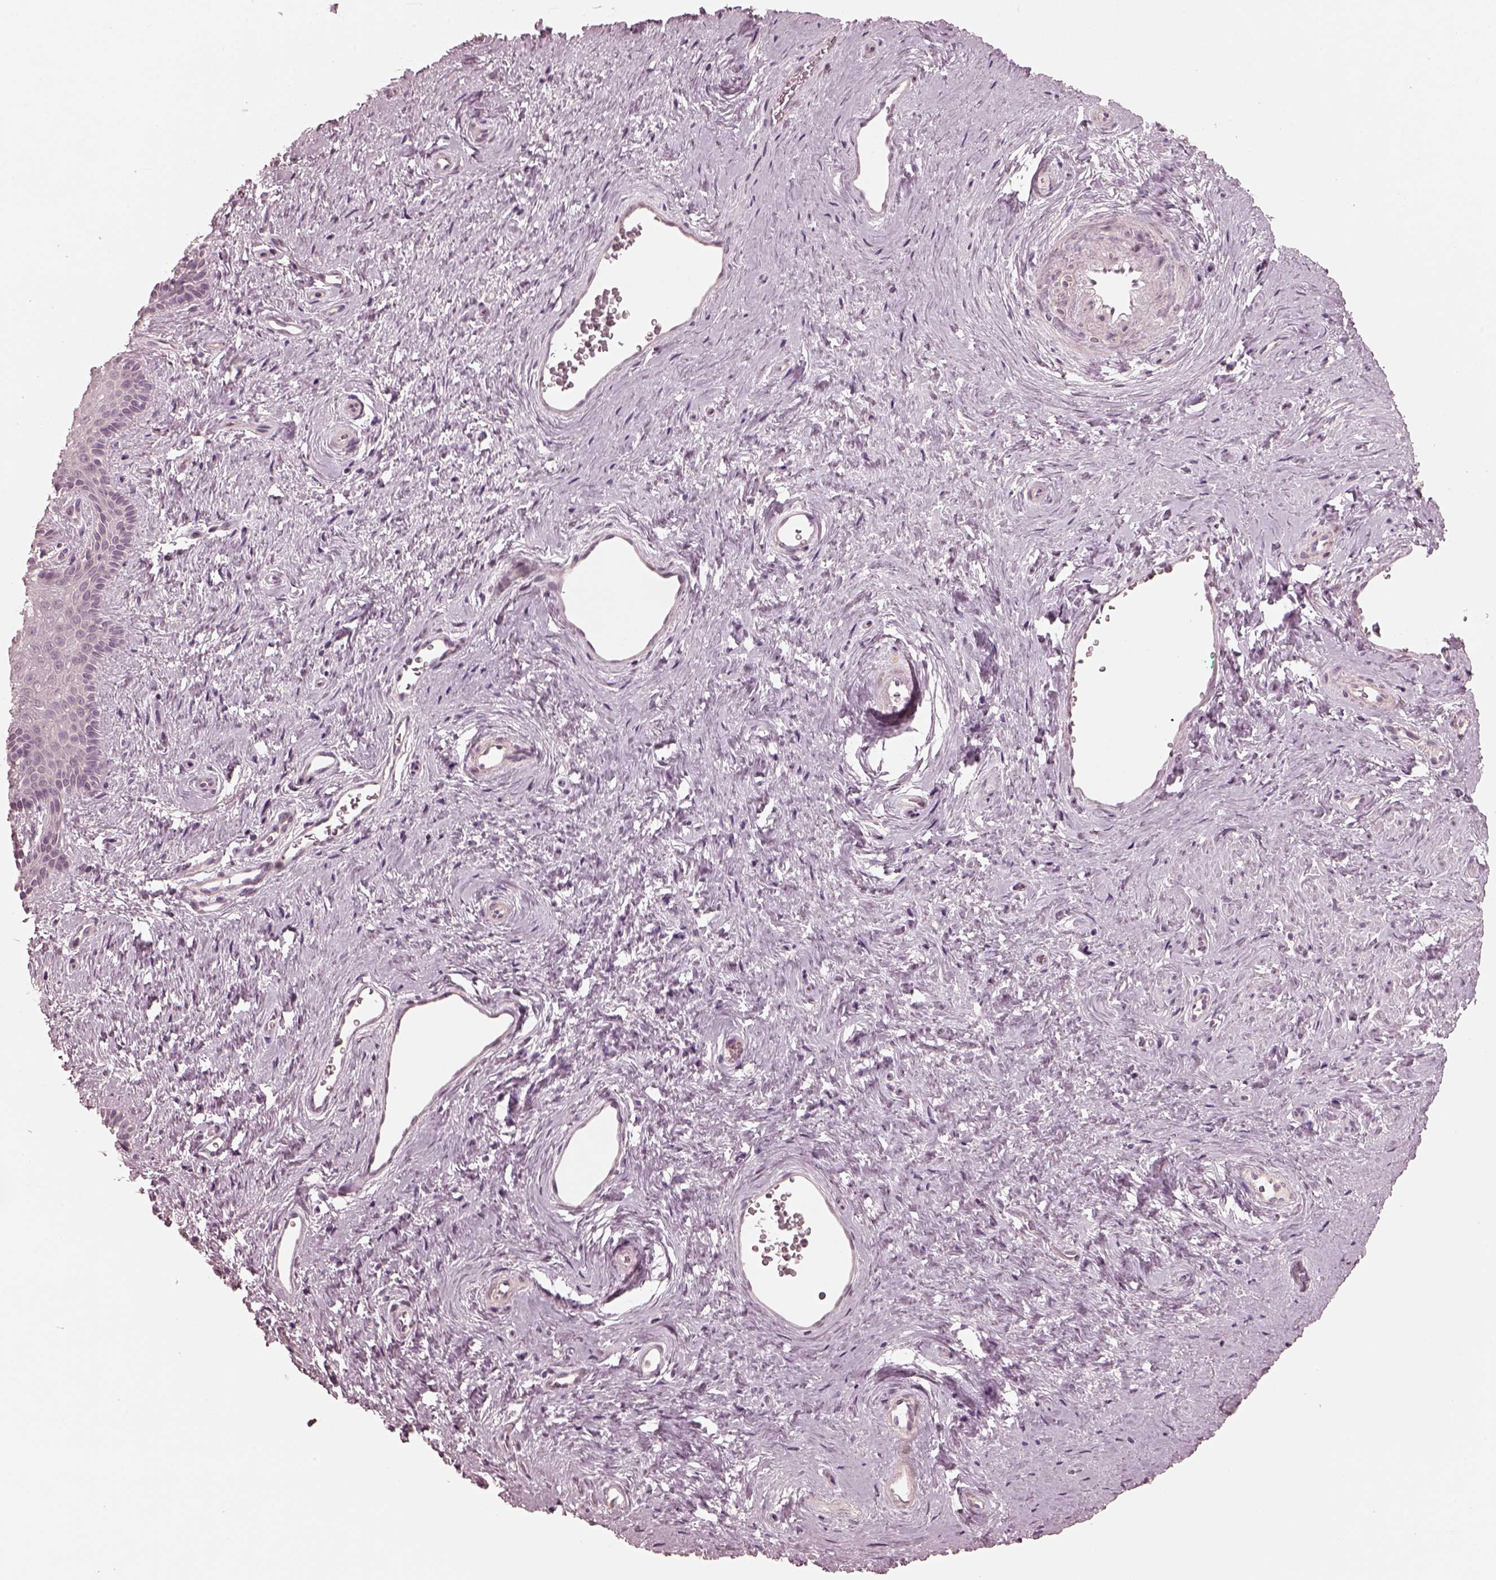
{"staining": {"intensity": "negative", "quantity": "none", "location": "none"}, "tissue": "vagina", "cell_type": "Squamous epithelial cells", "image_type": "normal", "snomed": [{"axis": "morphology", "description": "Normal tissue, NOS"}, {"axis": "topography", "description": "Vagina"}], "caption": "A high-resolution histopathology image shows IHC staining of normal vagina, which shows no significant staining in squamous epithelial cells. (IHC, brightfield microscopy, high magnification).", "gene": "RGS7", "patient": {"sex": "female", "age": 45}}